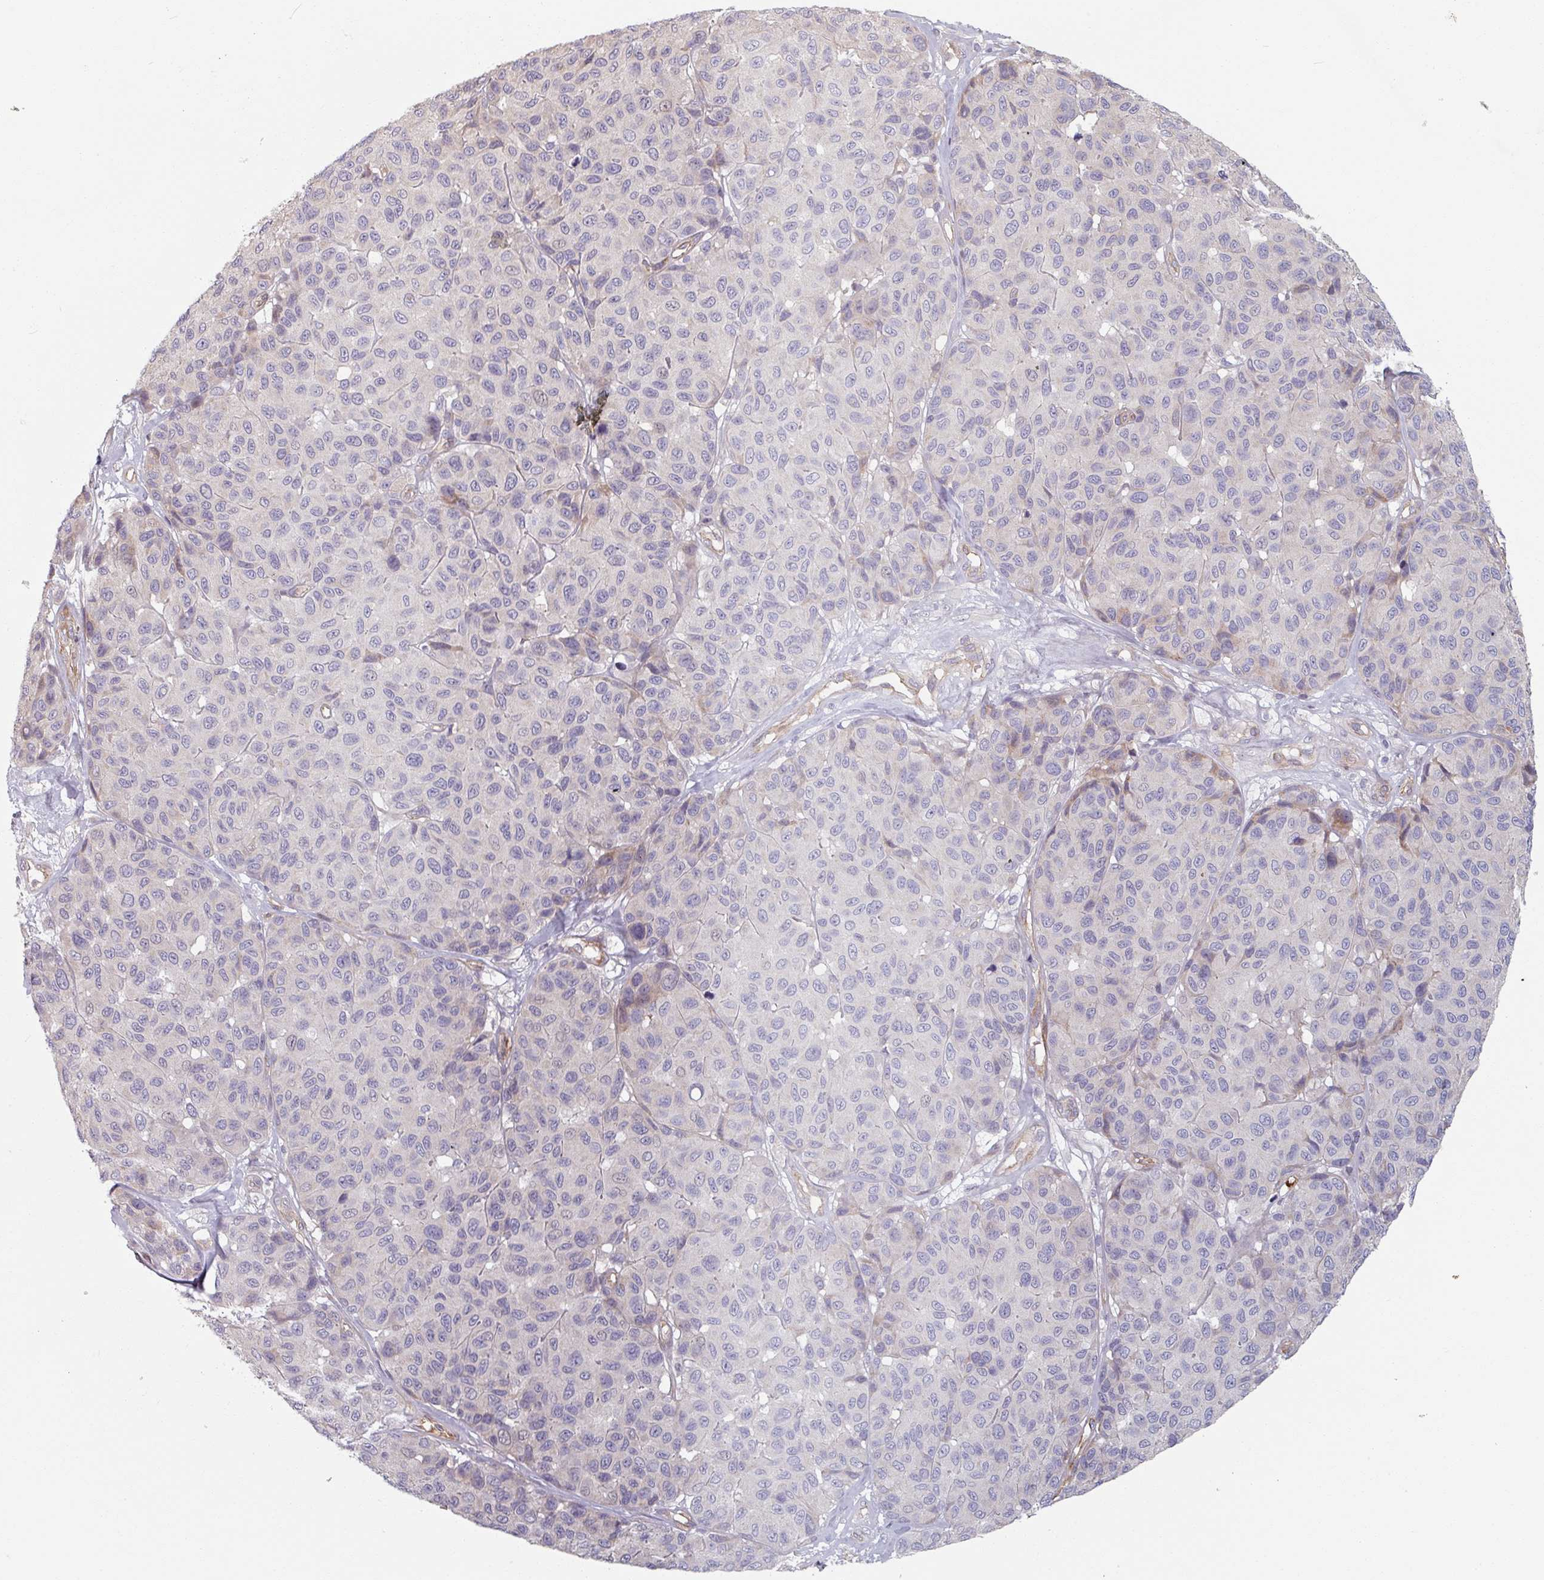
{"staining": {"intensity": "negative", "quantity": "none", "location": "none"}, "tissue": "melanoma", "cell_type": "Tumor cells", "image_type": "cancer", "snomed": [{"axis": "morphology", "description": "Malignant melanoma, NOS"}, {"axis": "topography", "description": "Skin"}], "caption": "Immunohistochemistry (IHC) of human melanoma demonstrates no staining in tumor cells.", "gene": "C4BPB", "patient": {"sex": "female", "age": 66}}